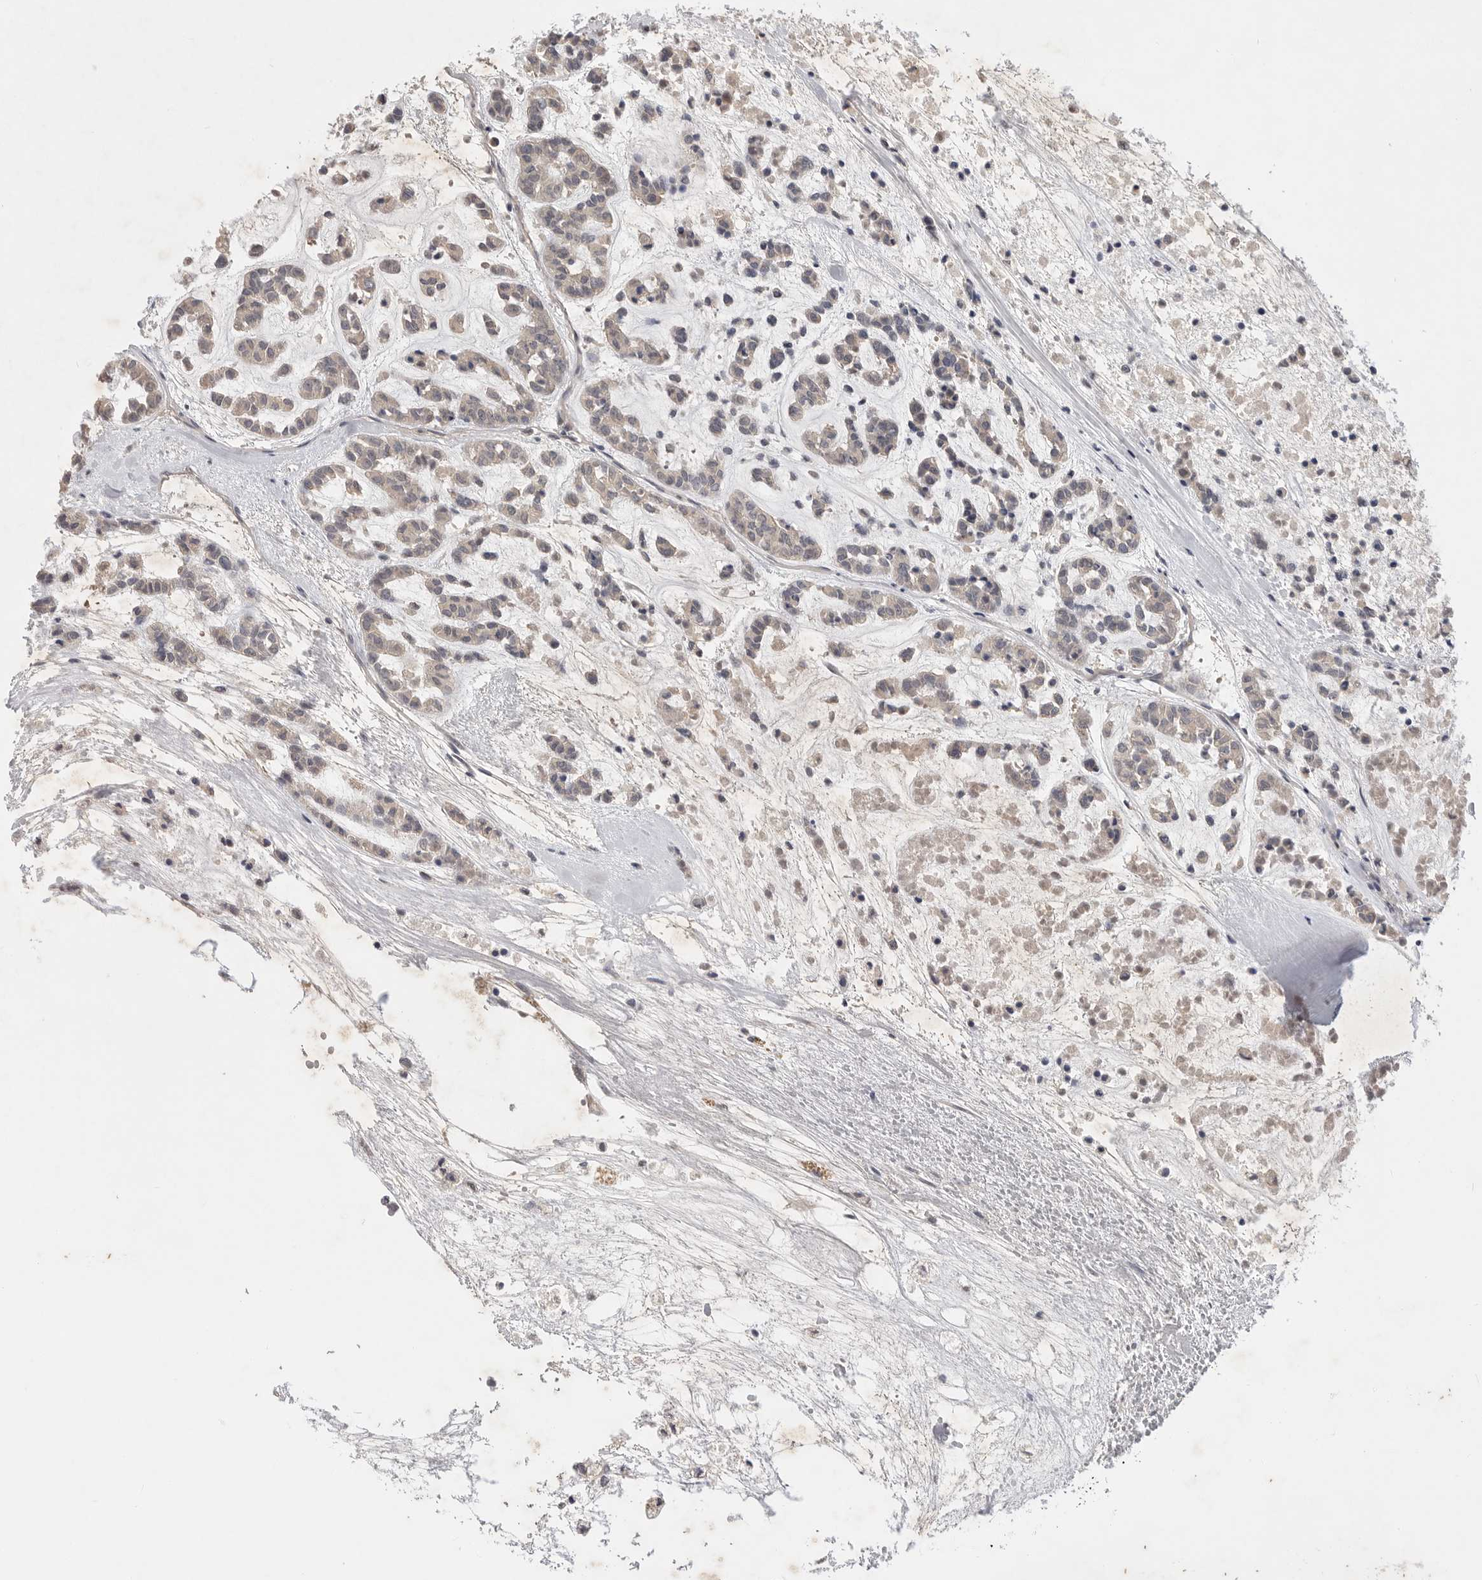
{"staining": {"intensity": "negative", "quantity": "none", "location": "none"}, "tissue": "head and neck cancer", "cell_type": "Tumor cells", "image_type": "cancer", "snomed": [{"axis": "morphology", "description": "Adenocarcinoma, NOS"}, {"axis": "morphology", "description": "Adenoma, NOS"}, {"axis": "topography", "description": "Head-Neck"}], "caption": "Immunohistochemical staining of human head and neck cancer demonstrates no significant expression in tumor cells. (DAB (3,3'-diaminobenzidine) IHC, high magnification).", "gene": "ITGAD", "patient": {"sex": "female", "age": 55}}